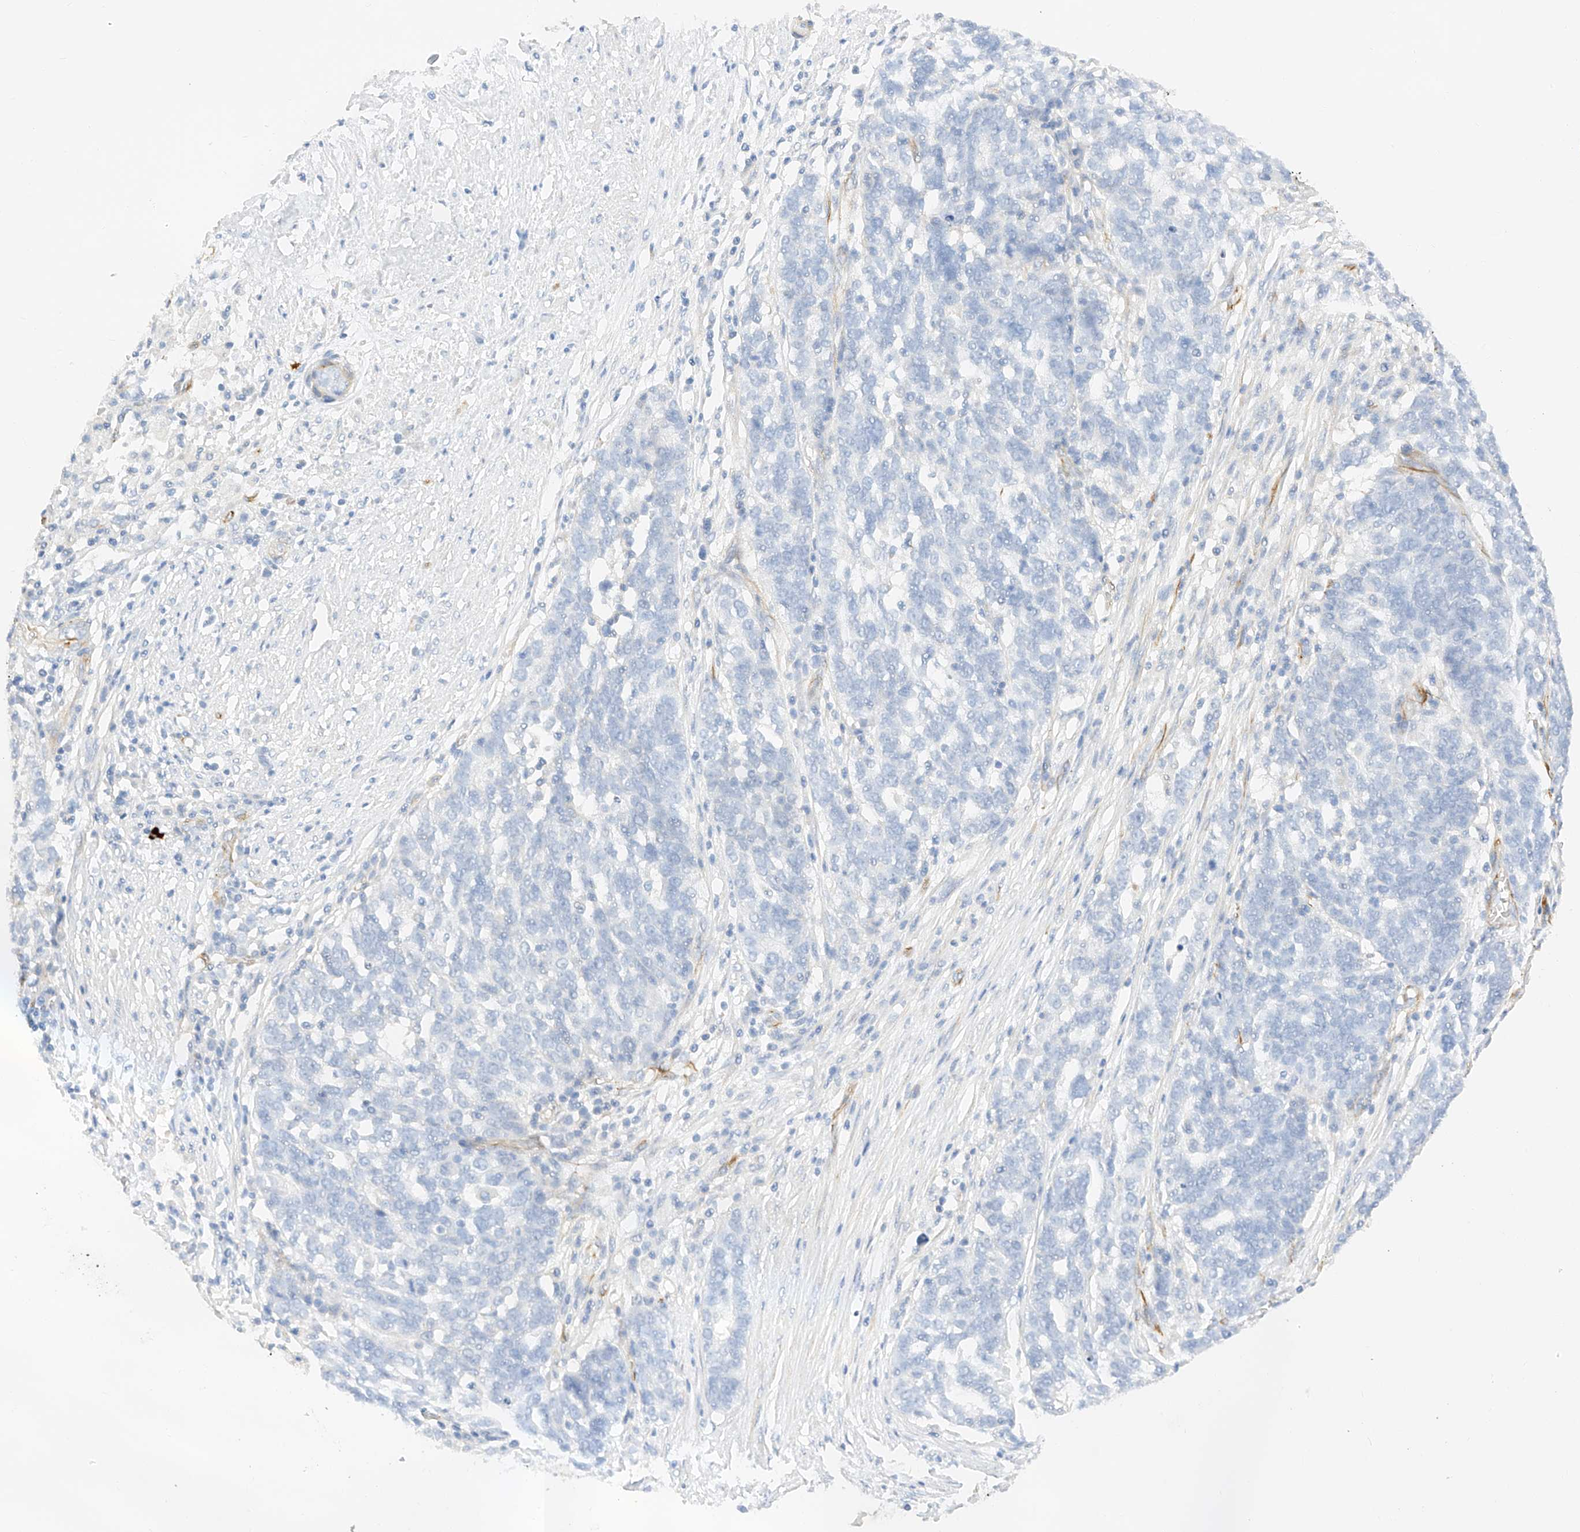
{"staining": {"intensity": "negative", "quantity": "none", "location": "none"}, "tissue": "ovarian cancer", "cell_type": "Tumor cells", "image_type": "cancer", "snomed": [{"axis": "morphology", "description": "Cystadenocarcinoma, serous, NOS"}, {"axis": "topography", "description": "Ovary"}], "caption": "The micrograph displays no significant positivity in tumor cells of ovarian cancer (serous cystadenocarcinoma).", "gene": "CDCP2", "patient": {"sex": "female", "age": 59}}